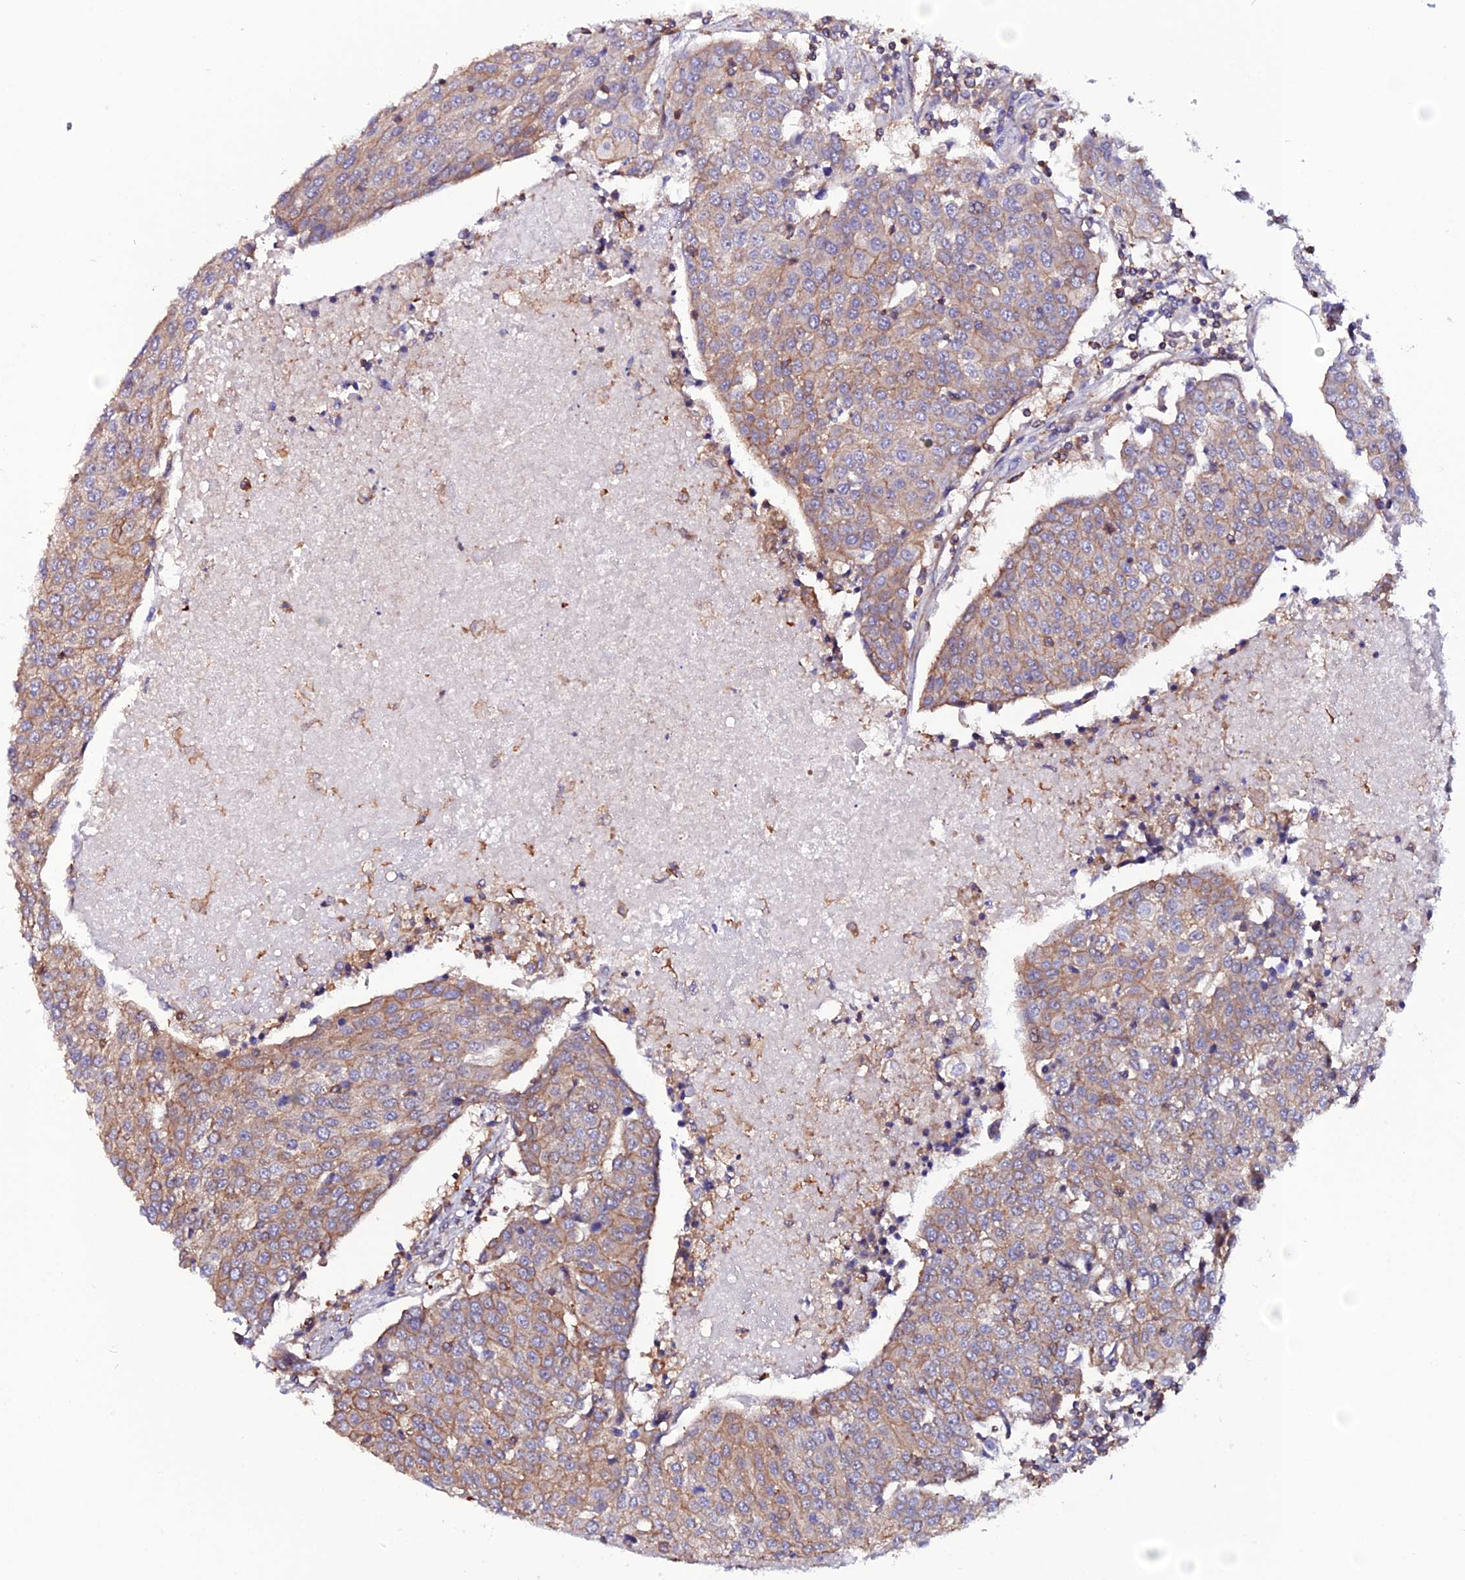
{"staining": {"intensity": "moderate", "quantity": "25%-75%", "location": "cytoplasmic/membranous"}, "tissue": "urothelial cancer", "cell_type": "Tumor cells", "image_type": "cancer", "snomed": [{"axis": "morphology", "description": "Urothelial carcinoma, High grade"}, {"axis": "topography", "description": "Urinary bladder"}], "caption": "The micrograph exhibits a brown stain indicating the presence of a protein in the cytoplasmic/membranous of tumor cells in urothelial cancer. (DAB IHC, brown staining for protein, blue staining for nuclei).", "gene": "USP17L15", "patient": {"sex": "female", "age": 85}}